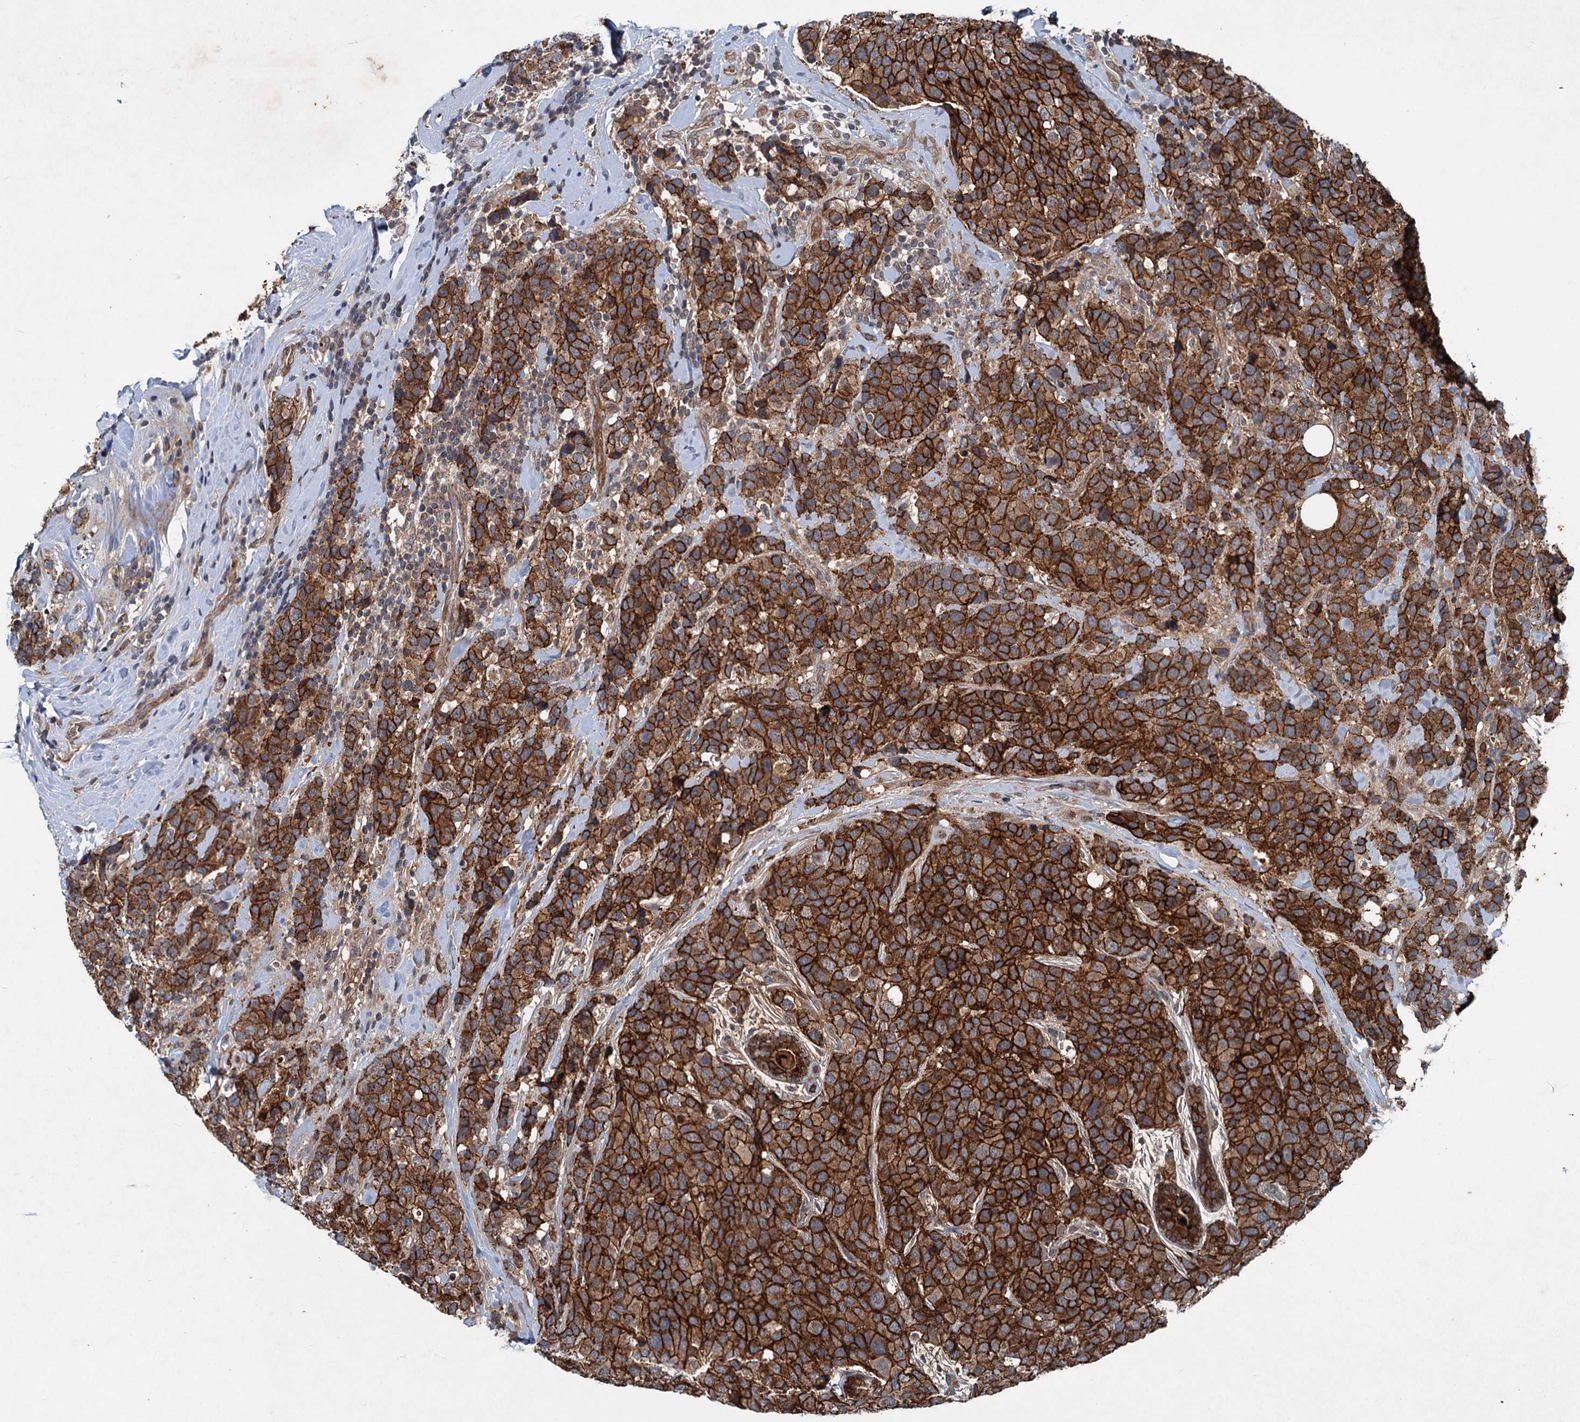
{"staining": {"intensity": "strong", "quantity": ">75%", "location": "cytoplasmic/membranous"}, "tissue": "breast cancer", "cell_type": "Tumor cells", "image_type": "cancer", "snomed": [{"axis": "morphology", "description": "Lobular carcinoma"}, {"axis": "topography", "description": "Breast"}], "caption": "Human breast cancer (lobular carcinoma) stained for a protein (brown) displays strong cytoplasmic/membranous positive staining in approximately >75% of tumor cells.", "gene": "N4BP2L2", "patient": {"sex": "female", "age": 59}}